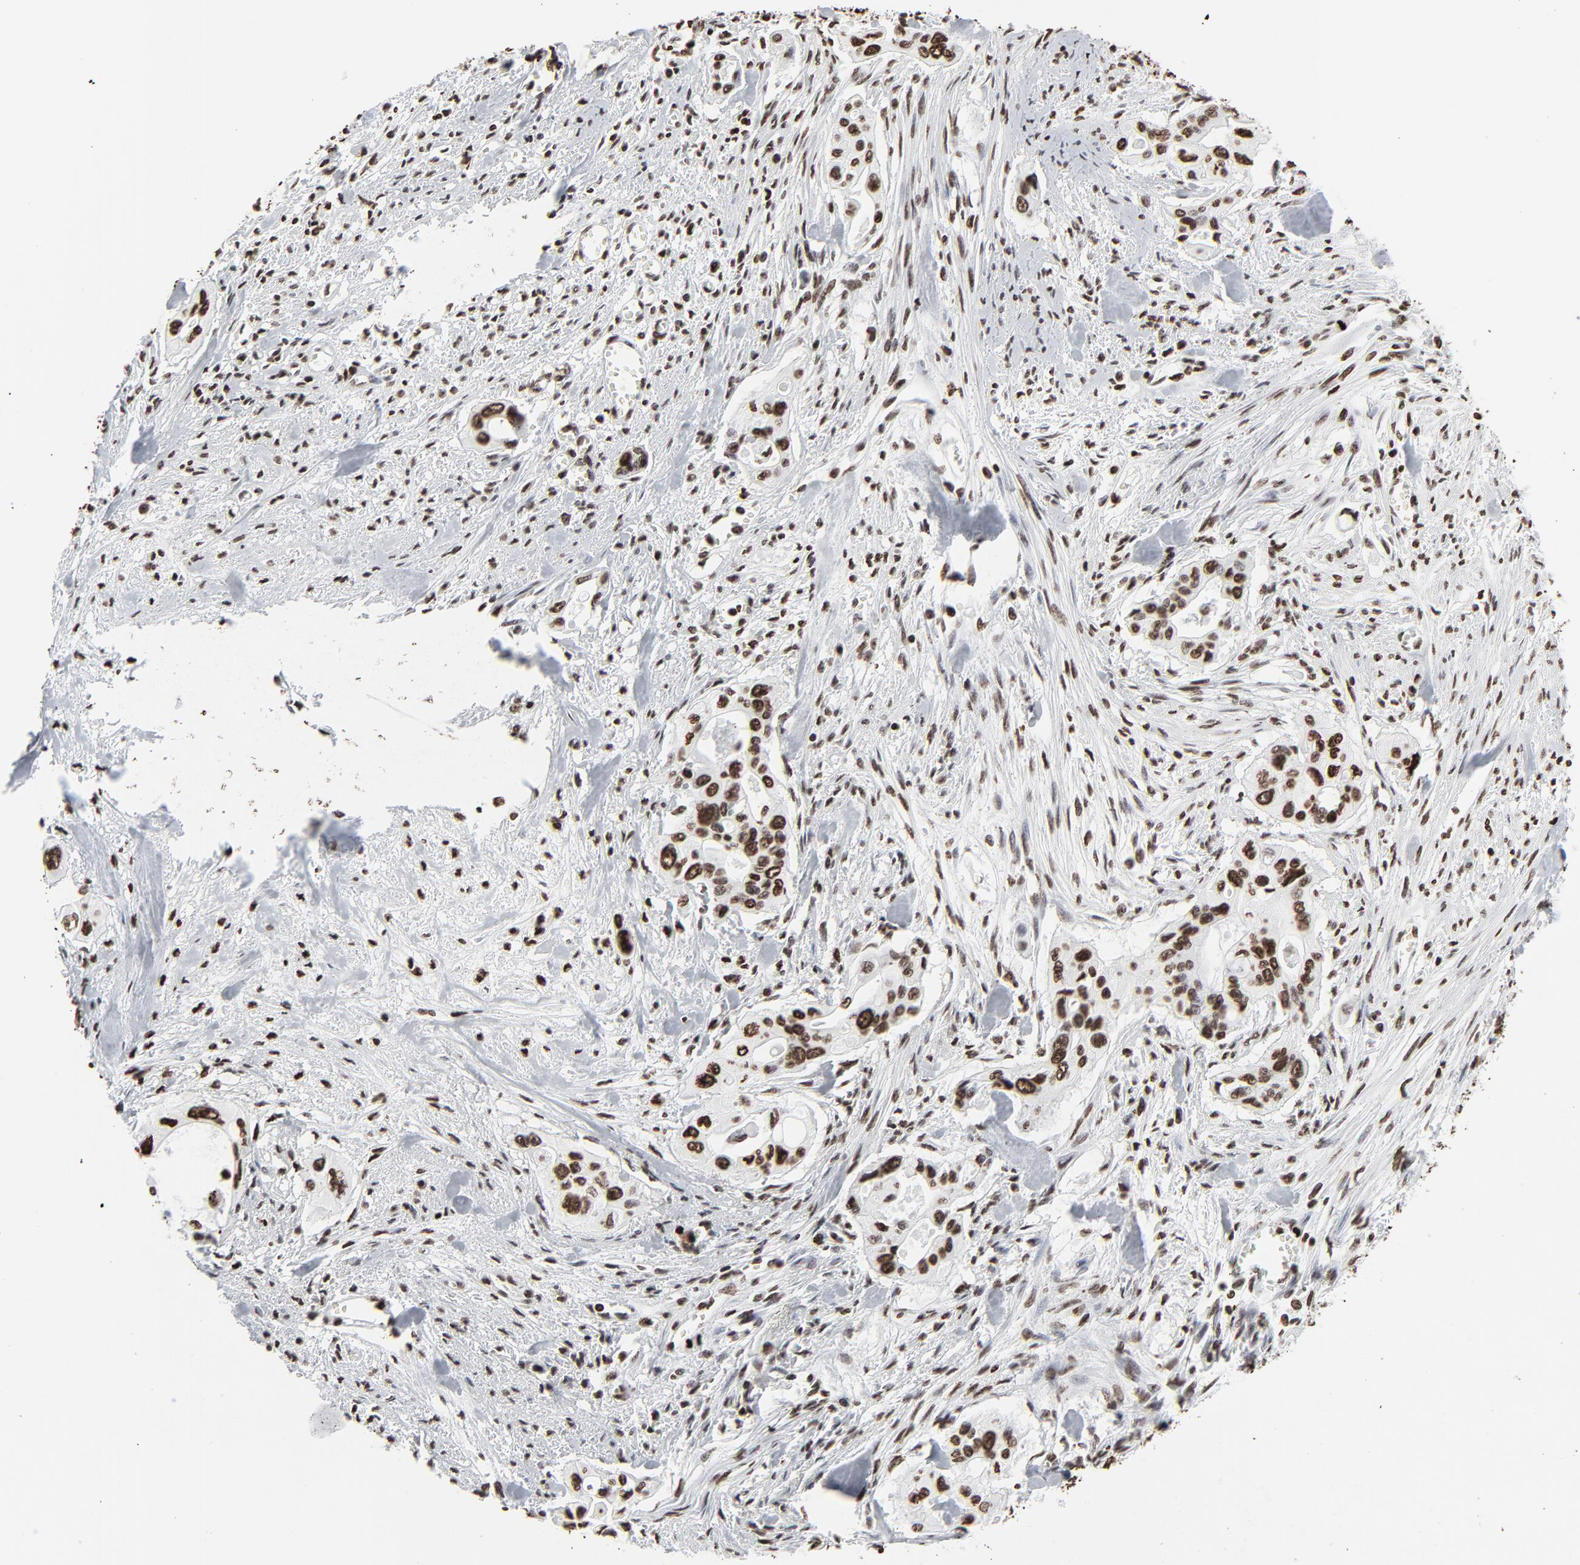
{"staining": {"intensity": "strong", "quantity": ">75%", "location": "nuclear"}, "tissue": "pancreatic cancer", "cell_type": "Tumor cells", "image_type": "cancer", "snomed": [{"axis": "morphology", "description": "Adenocarcinoma, NOS"}, {"axis": "topography", "description": "Pancreas"}], "caption": "Immunohistochemical staining of pancreatic cancer (adenocarcinoma) exhibits high levels of strong nuclear protein positivity in about >75% of tumor cells. (DAB (3,3'-diaminobenzidine) = brown stain, brightfield microscopy at high magnification).", "gene": "H3-4", "patient": {"sex": "male", "age": 77}}